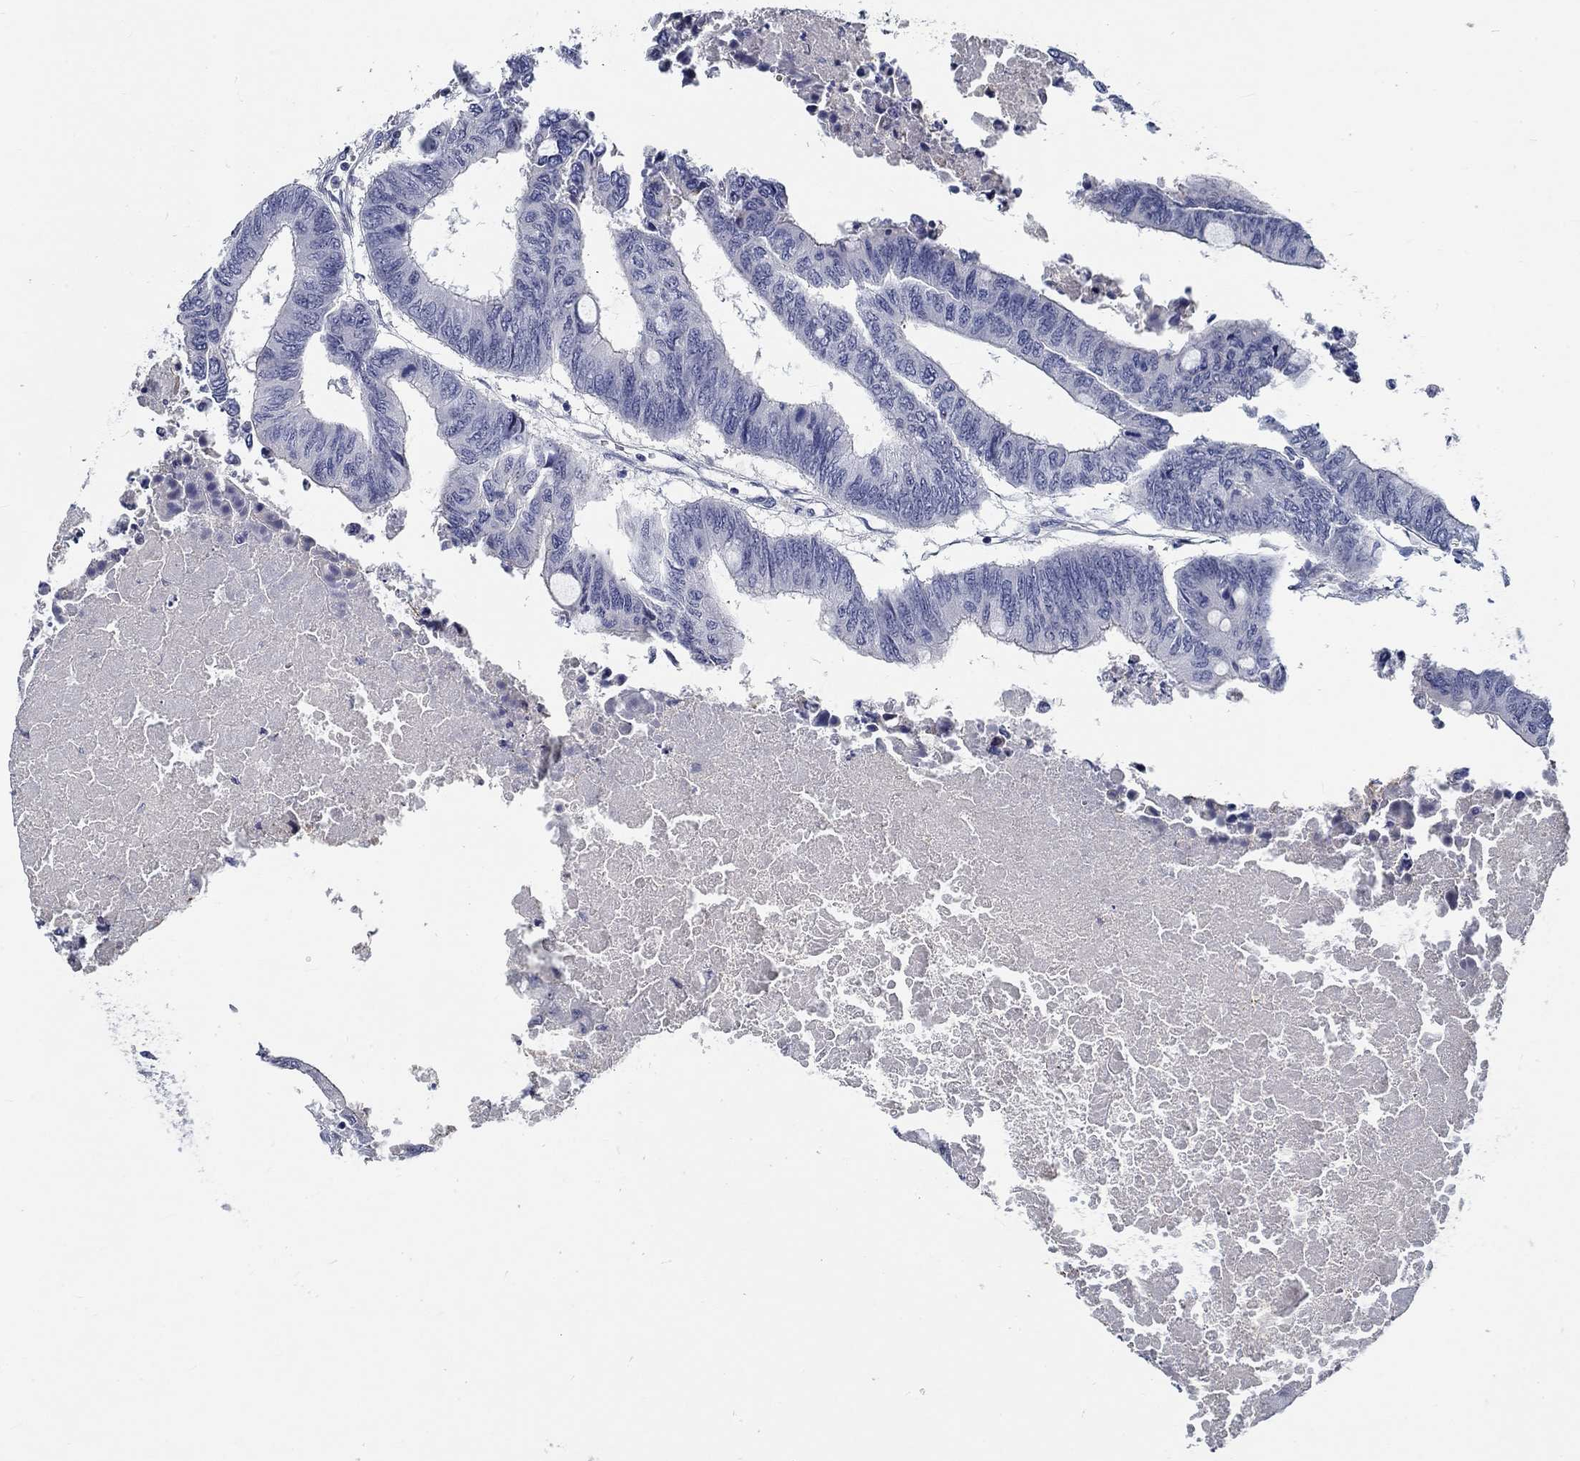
{"staining": {"intensity": "negative", "quantity": "none", "location": "none"}, "tissue": "colorectal cancer", "cell_type": "Tumor cells", "image_type": "cancer", "snomed": [{"axis": "morphology", "description": "Normal tissue, NOS"}, {"axis": "morphology", "description": "Adenocarcinoma, NOS"}, {"axis": "topography", "description": "Rectum"}, {"axis": "topography", "description": "Peripheral nerve tissue"}], "caption": "High power microscopy micrograph of an immunohistochemistry photomicrograph of colorectal adenocarcinoma, revealing no significant staining in tumor cells.", "gene": "MYBPC1", "patient": {"sex": "male", "age": 92}}